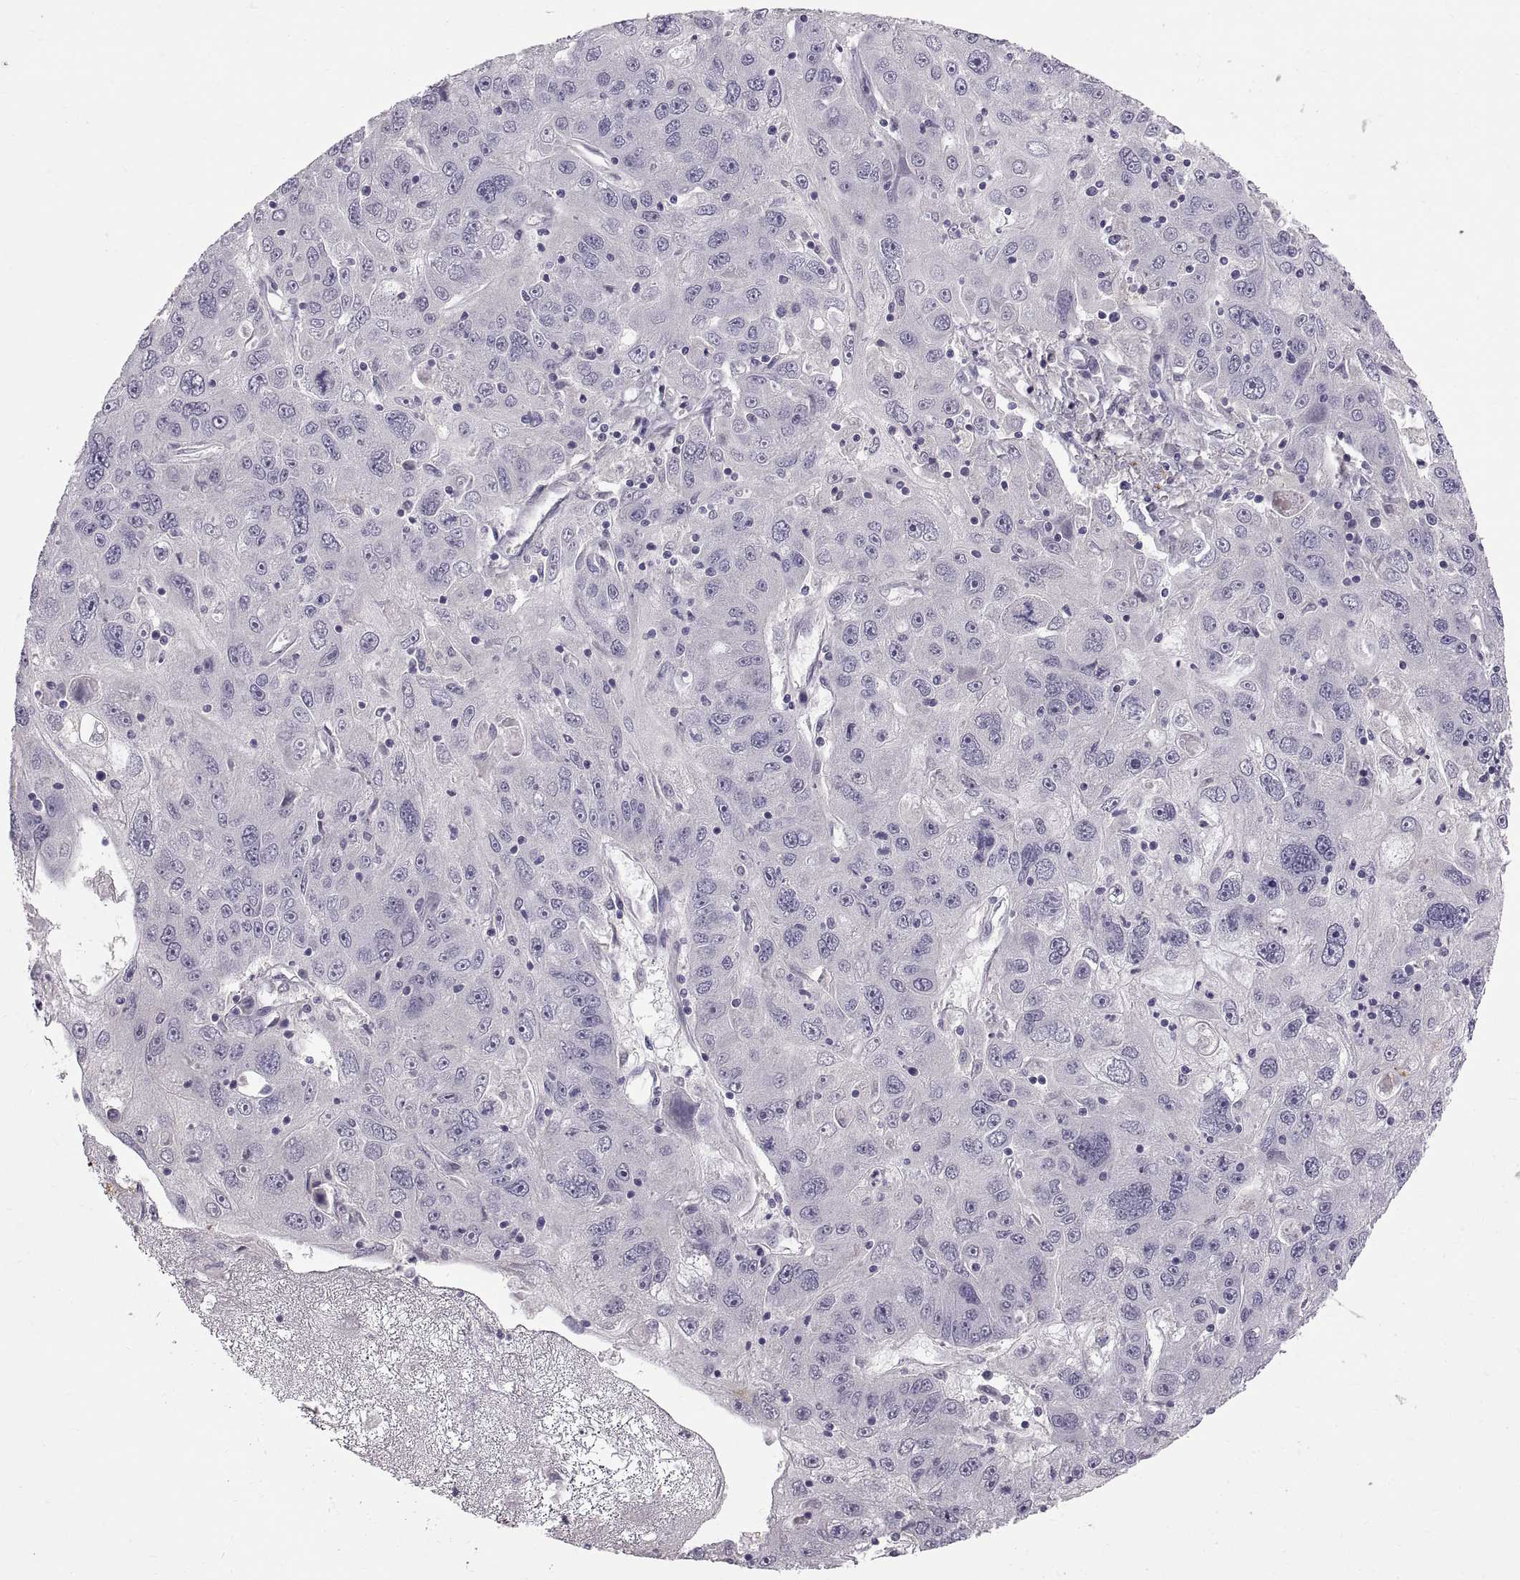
{"staining": {"intensity": "negative", "quantity": "none", "location": "none"}, "tissue": "stomach cancer", "cell_type": "Tumor cells", "image_type": "cancer", "snomed": [{"axis": "morphology", "description": "Adenocarcinoma, NOS"}, {"axis": "topography", "description": "Stomach"}], "caption": "The photomicrograph demonstrates no staining of tumor cells in adenocarcinoma (stomach).", "gene": "WFDC8", "patient": {"sex": "male", "age": 56}}